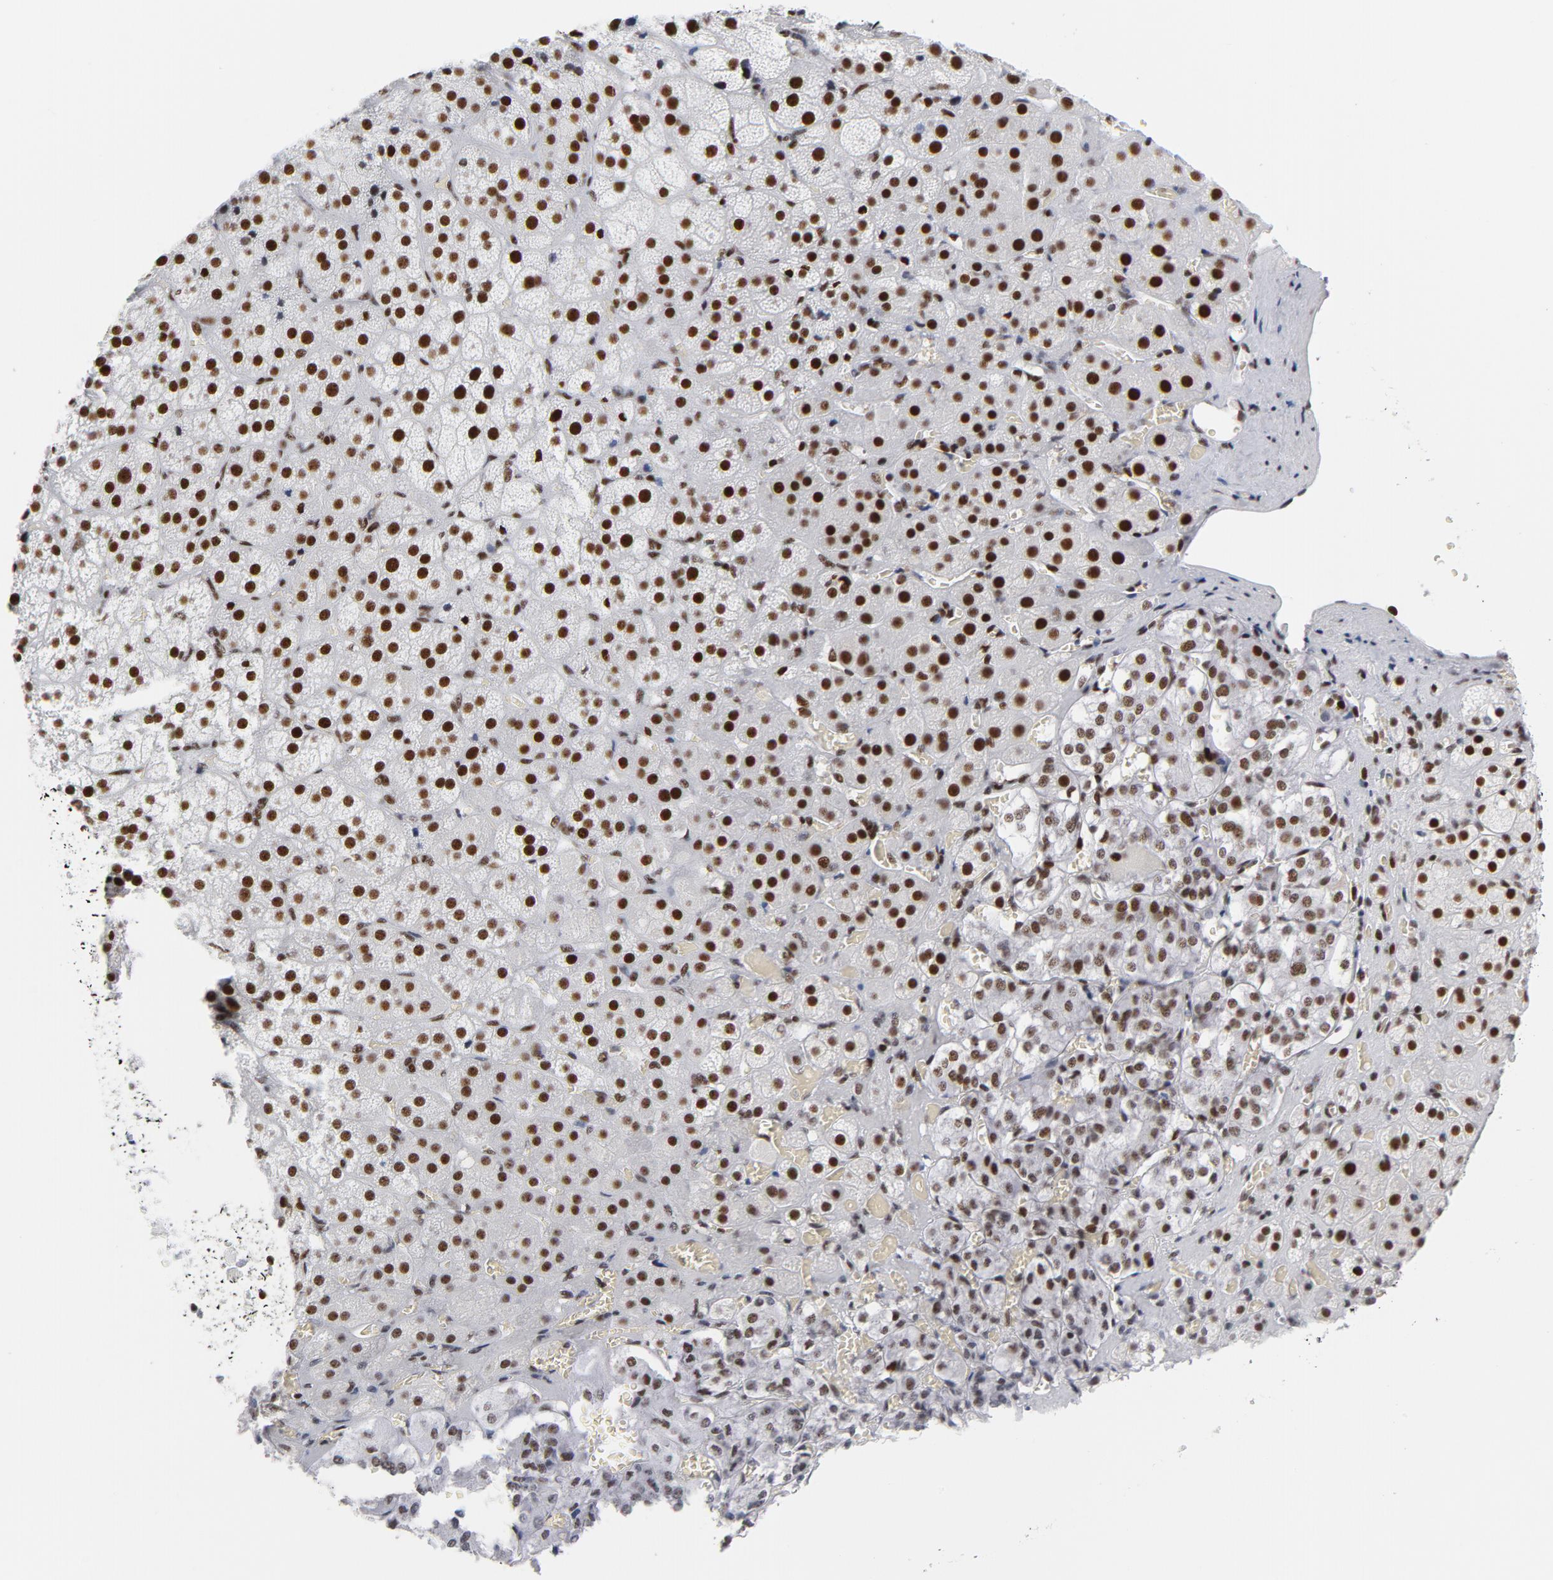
{"staining": {"intensity": "strong", "quantity": ">75%", "location": "nuclear"}, "tissue": "adrenal gland", "cell_type": "Glandular cells", "image_type": "normal", "snomed": [{"axis": "morphology", "description": "Normal tissue, NOS"}, {"axis": "topography", "description": "Adrenal gland"}], "caption": "The immunohistochemical stain labels strong nuclear staining in glandular cells of normal adrenal gland.", "gene": "XRCC5", "patient": {"sex": "female", "age": 71}}